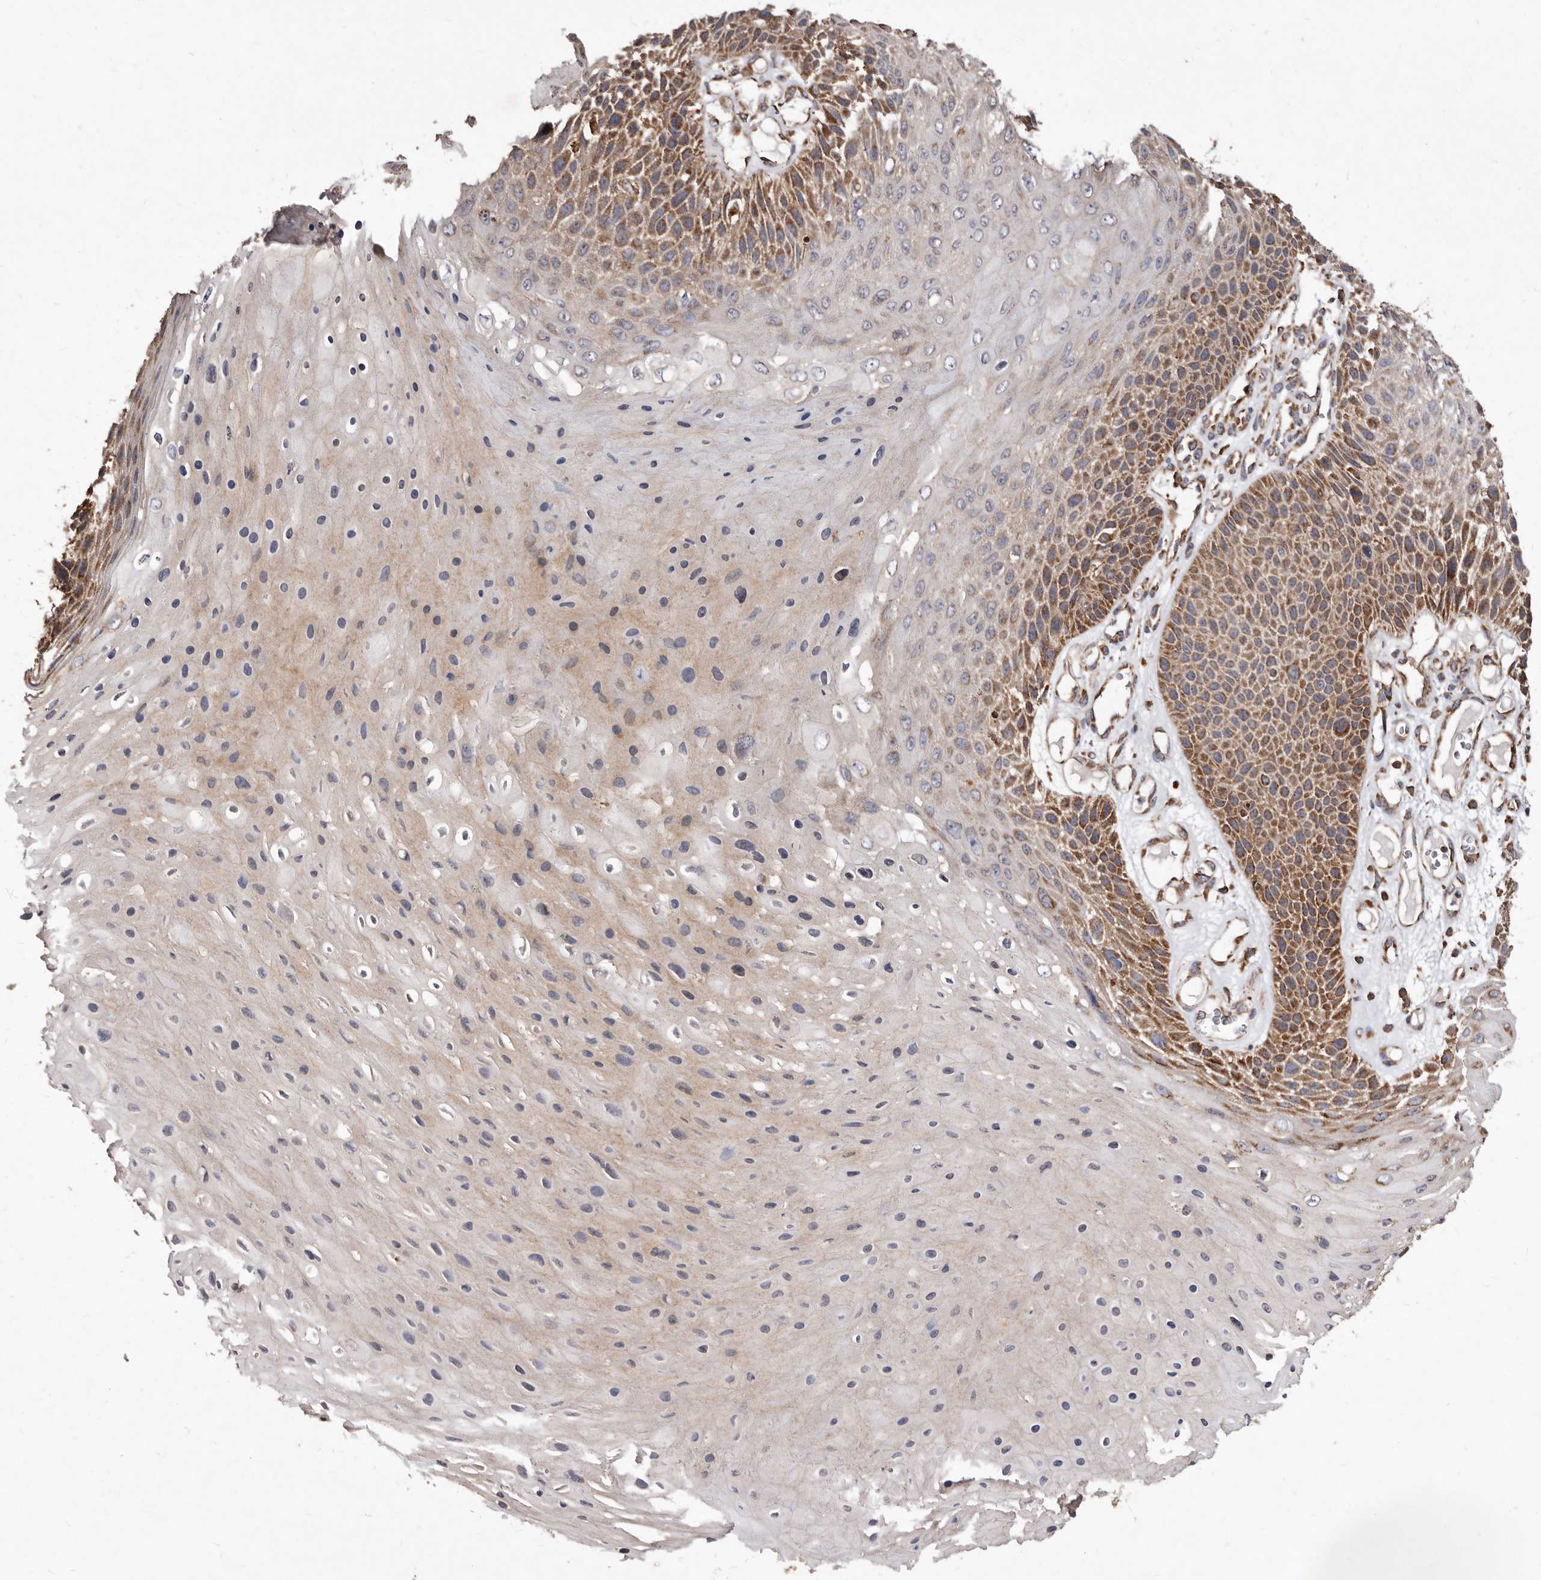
{"staining": {"intensity": "moderate", "quantity": "<25%", "location": "cytoplasmic/membranous"}, "tissue": "skin cancer", "cell_type": "Tumor cells", "image_type": "cancer", "snomed": [{"axis": "morphology", "description": "Squamous cell carcinoma, NOS"}, {"axis": "topography", "description": "Skin"}], "caption": "Protein staining of skin cancer tissue reveals moderate cytoplasmic/membranous positivity in approximately <25% of tumor cells.", "gene": "STEAP2", "patient": {"sex": "female", "age": 88}}